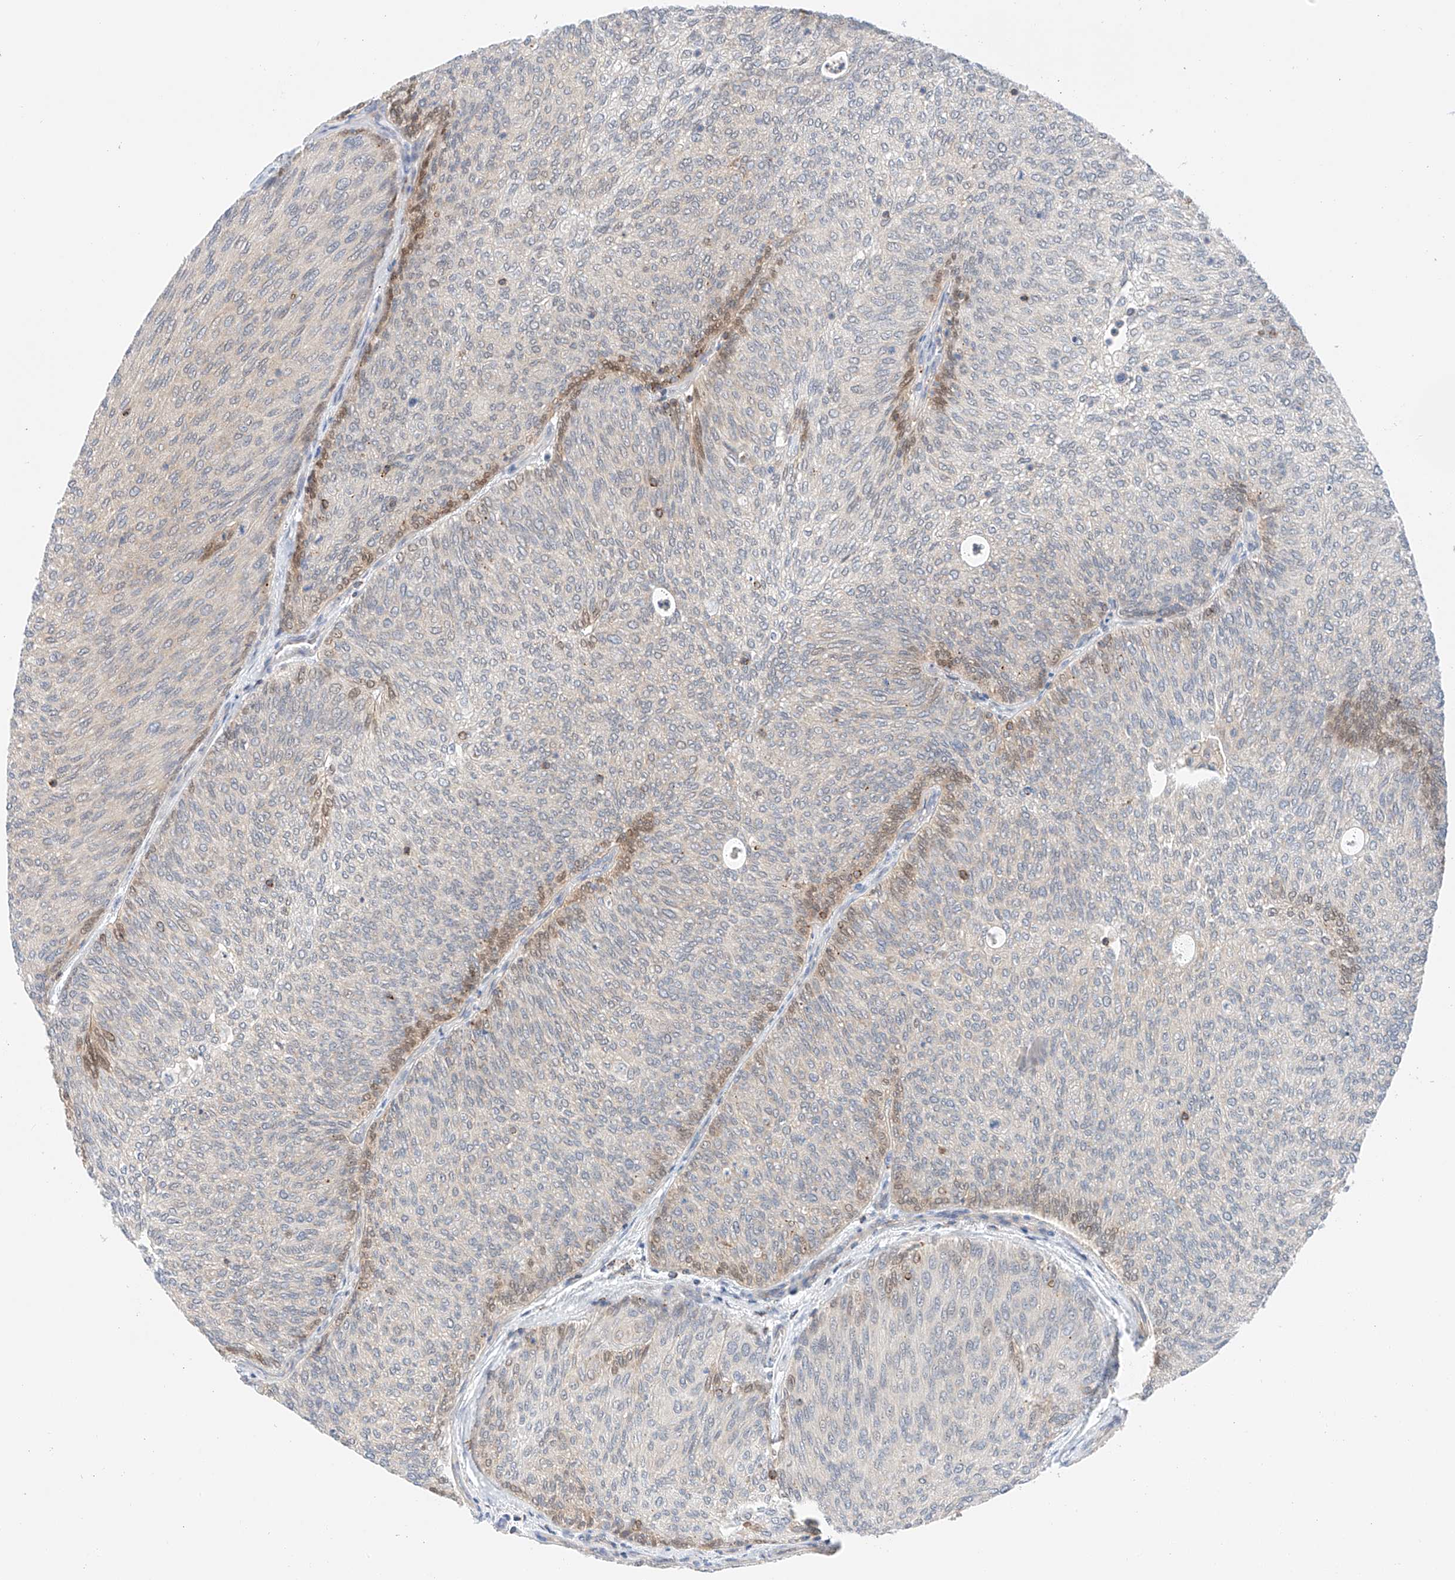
{"staining": {"intensity": "weak", "quantity": "<25%", "location": "cytoplasmic/membranous,nuclear"}, "tissue": "urothelial cancer", "cell_type": "Tumor cells", "image_type": "cancer", "snomed": [{"axis": "morphology", "description": "Urothelial carcinoma, Low grade"}, {"axis": "topography", "description": "Urinary bladder"}], "caption": "This is an IHC micrograph of human urothelial carcinoma (low-grade). There is no positivity in tumor cells.", "gene": "MFN2", "patient": {"sex": "female", "age": 79}}